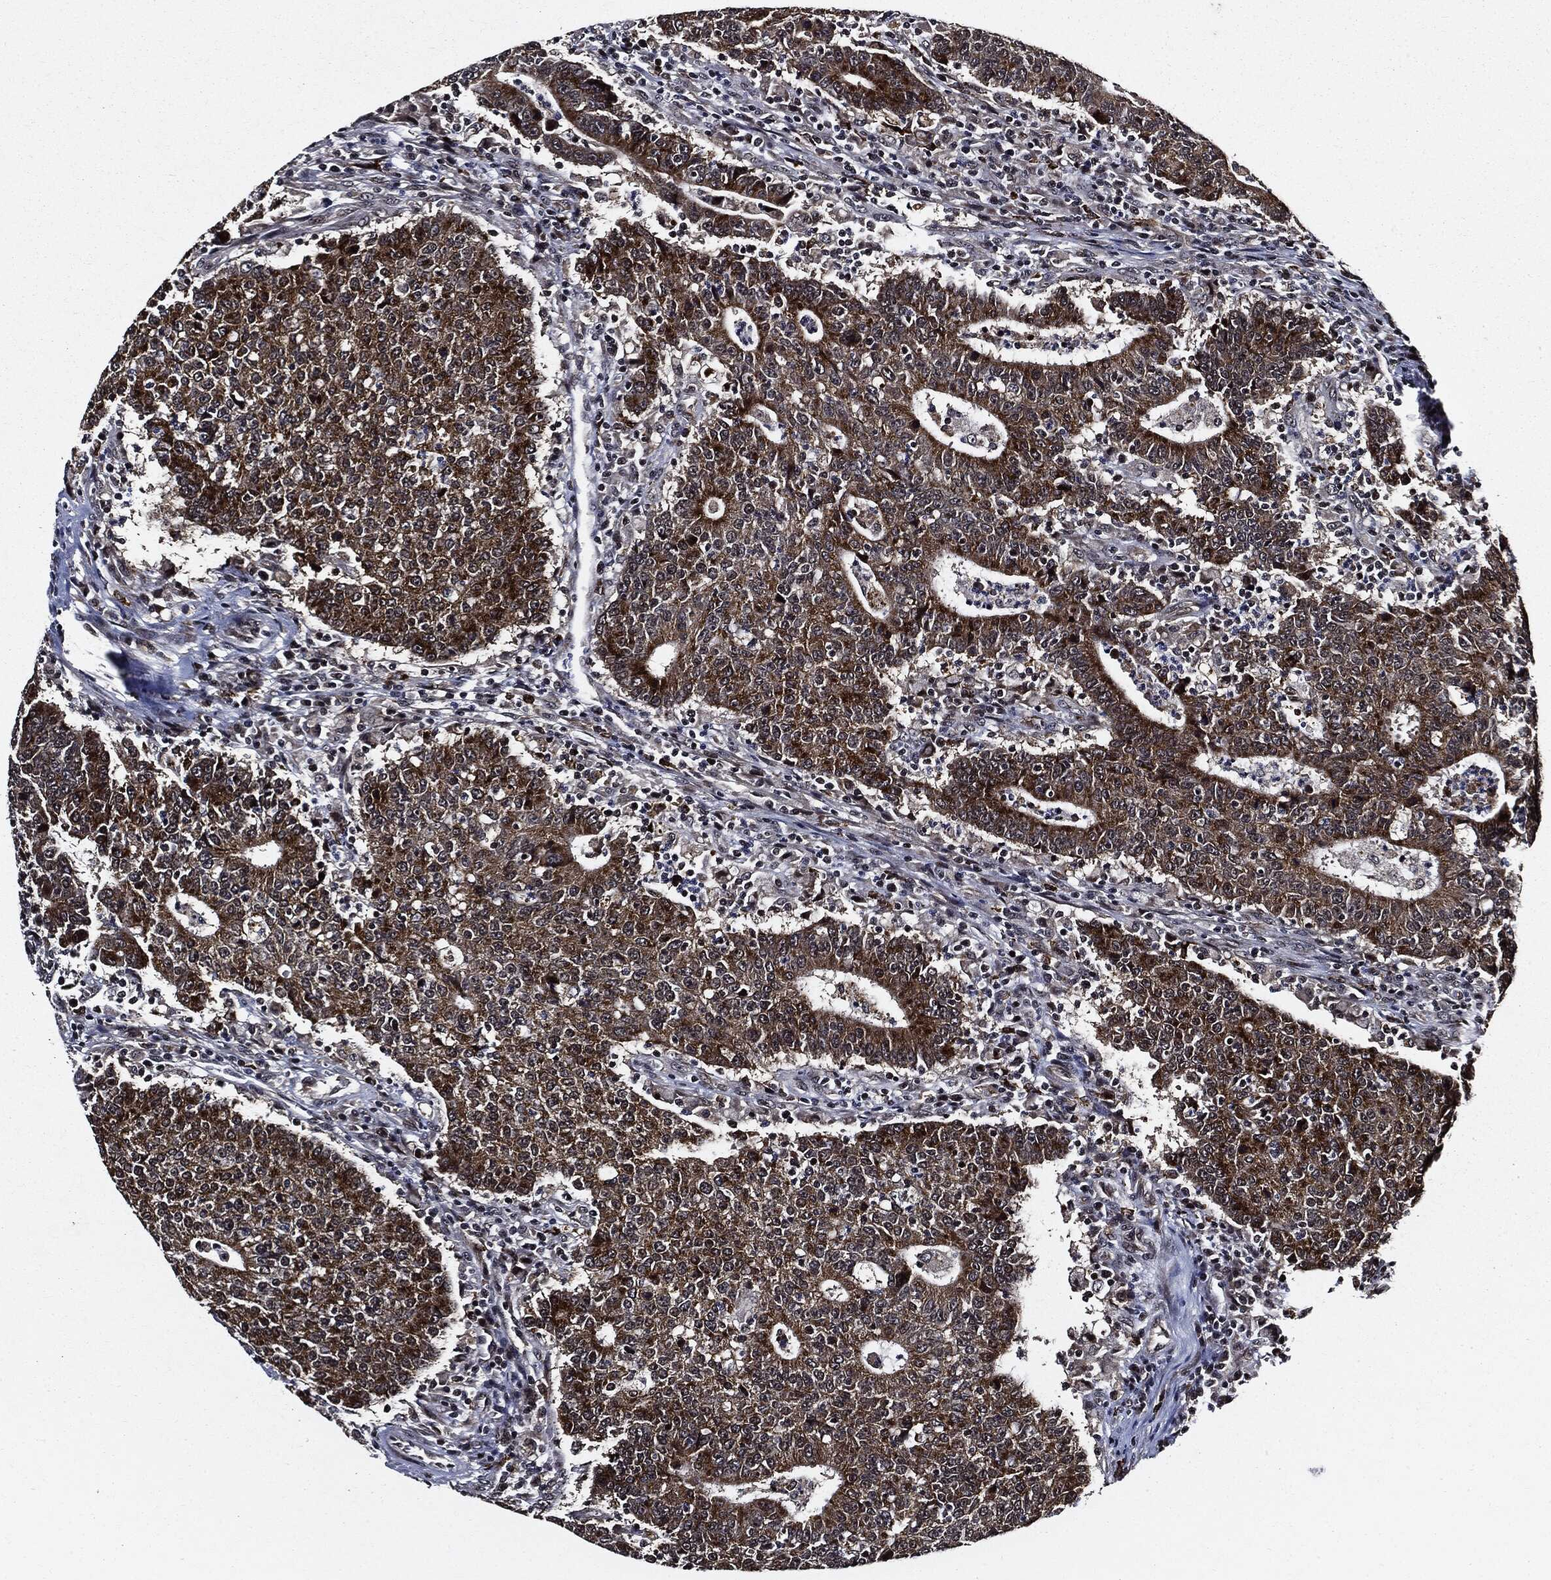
{"staining": {"intensity": "moderate", "quantity": ">75%", "location": "cytoplasmic/membranous"}, "tissue": "colorectal cancer", "cell_type": "Tumor cells", "image_type": "cancer", "snomed": [{"axis": "morphology", "description": "Adenocarcinoma, NOS"}, {"axis": "topography", "description": "Colon"}], "caption": "Colorectal cancer stained with a protein marker demonstrates moderate staining in tumor cells.", "gene": "SUGT1", "patient": {"sex": "female", "age": 75}}